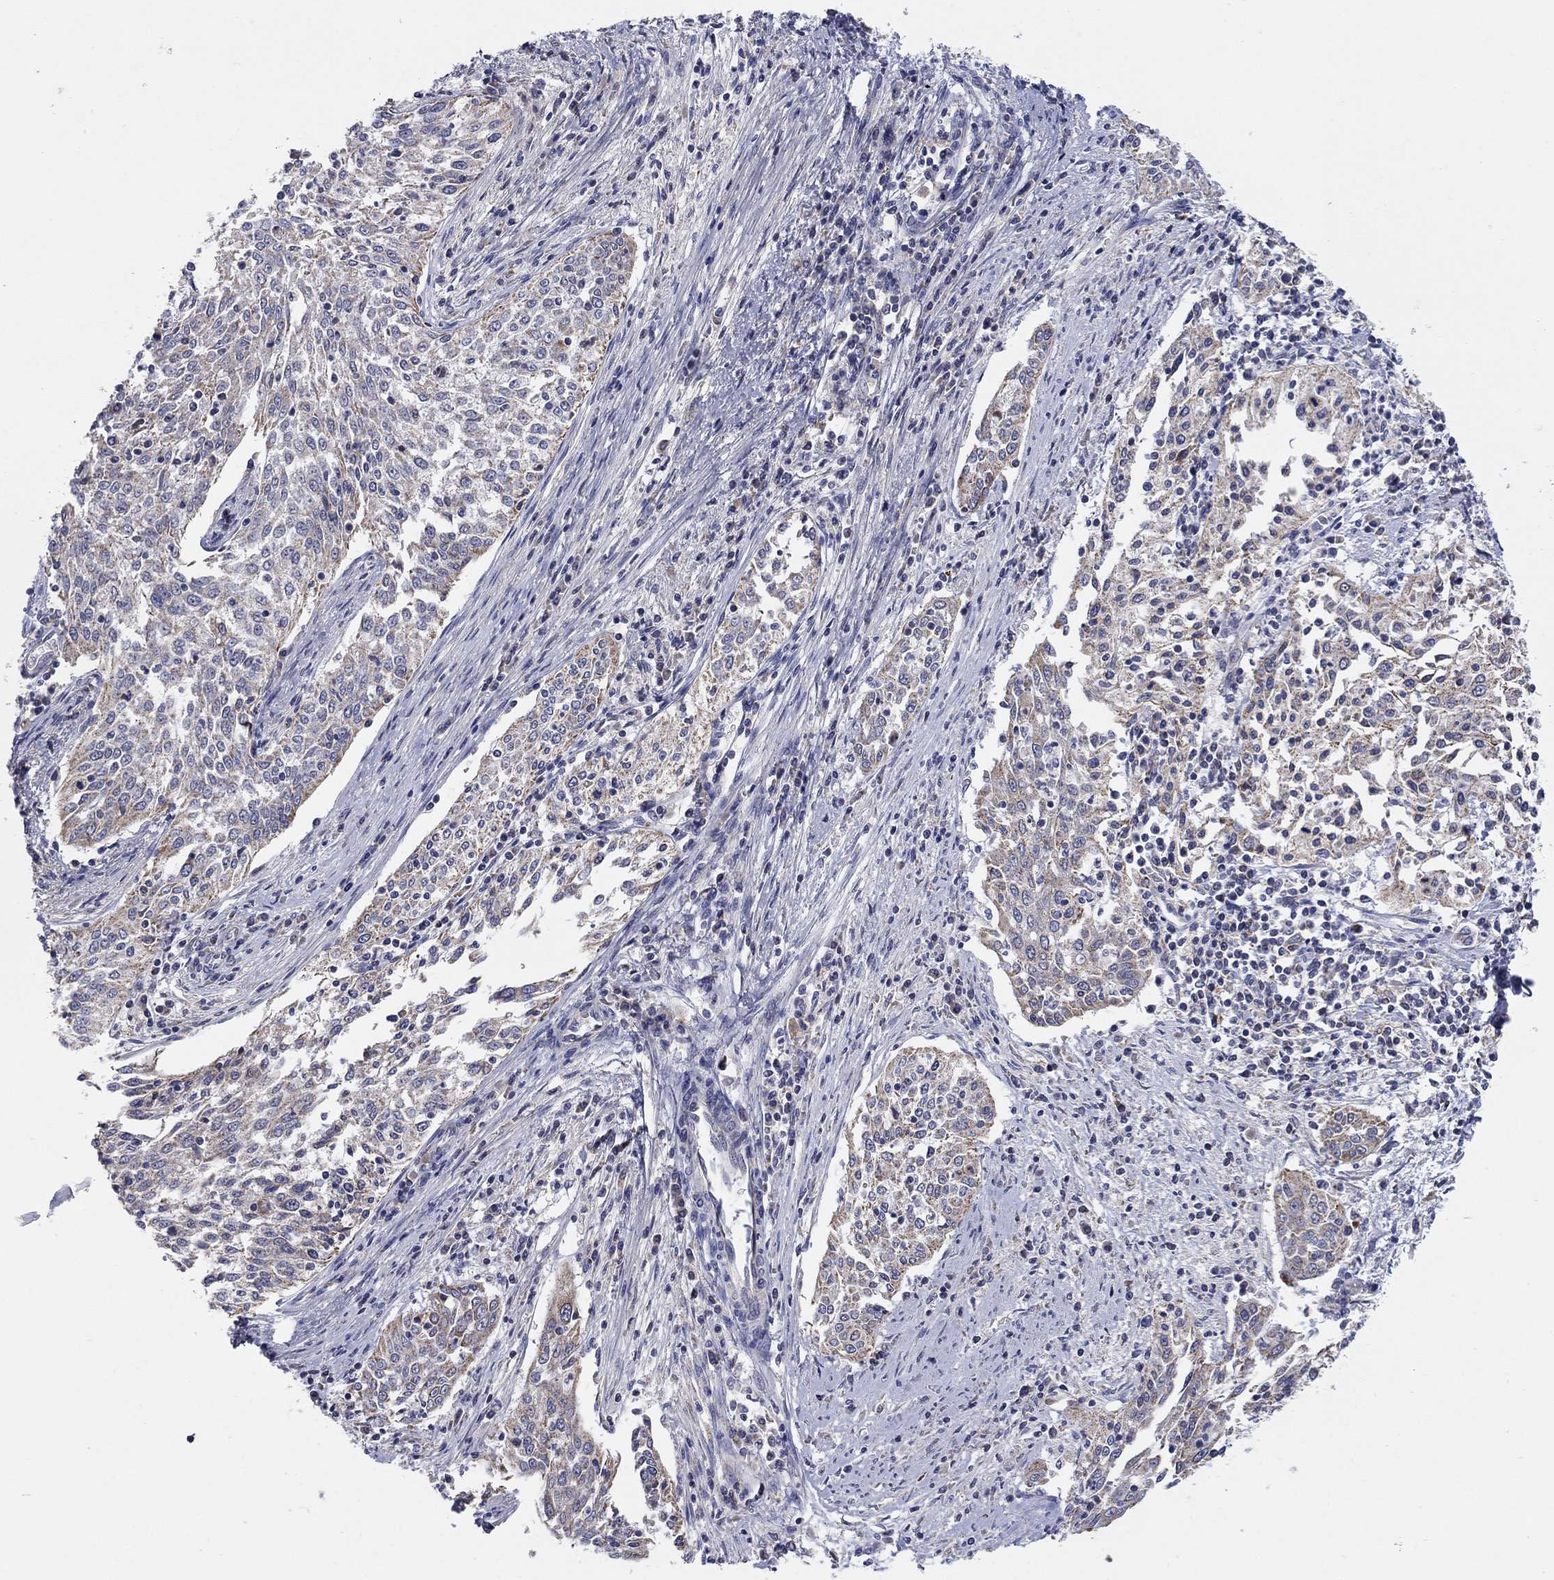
{"staining": {"intensity": "weak", "quantity": ">75%", "location": "cytoplasmic/membranous"}, "tissue": "cervical cancer", "cell_type": "Tumor cells", "image_type": "cancer", "snomed": [{"axis": "morphology", "description": "Squamous cell carcinoma, NOS"}, {"axis": "topography", "description": "Cervix"}], "caption": "Squamous cell carcinoma (cervical) stained with DAB immunohistochemistry reveals low levels of weak cytoplasmic/membranous staining in approximately >75% of tumor cells. (brown staining indicates protein expression, while blue staining denotes nuclei).", "gene": "HPS5", "patient": {"sex": "female", "age": 41}}